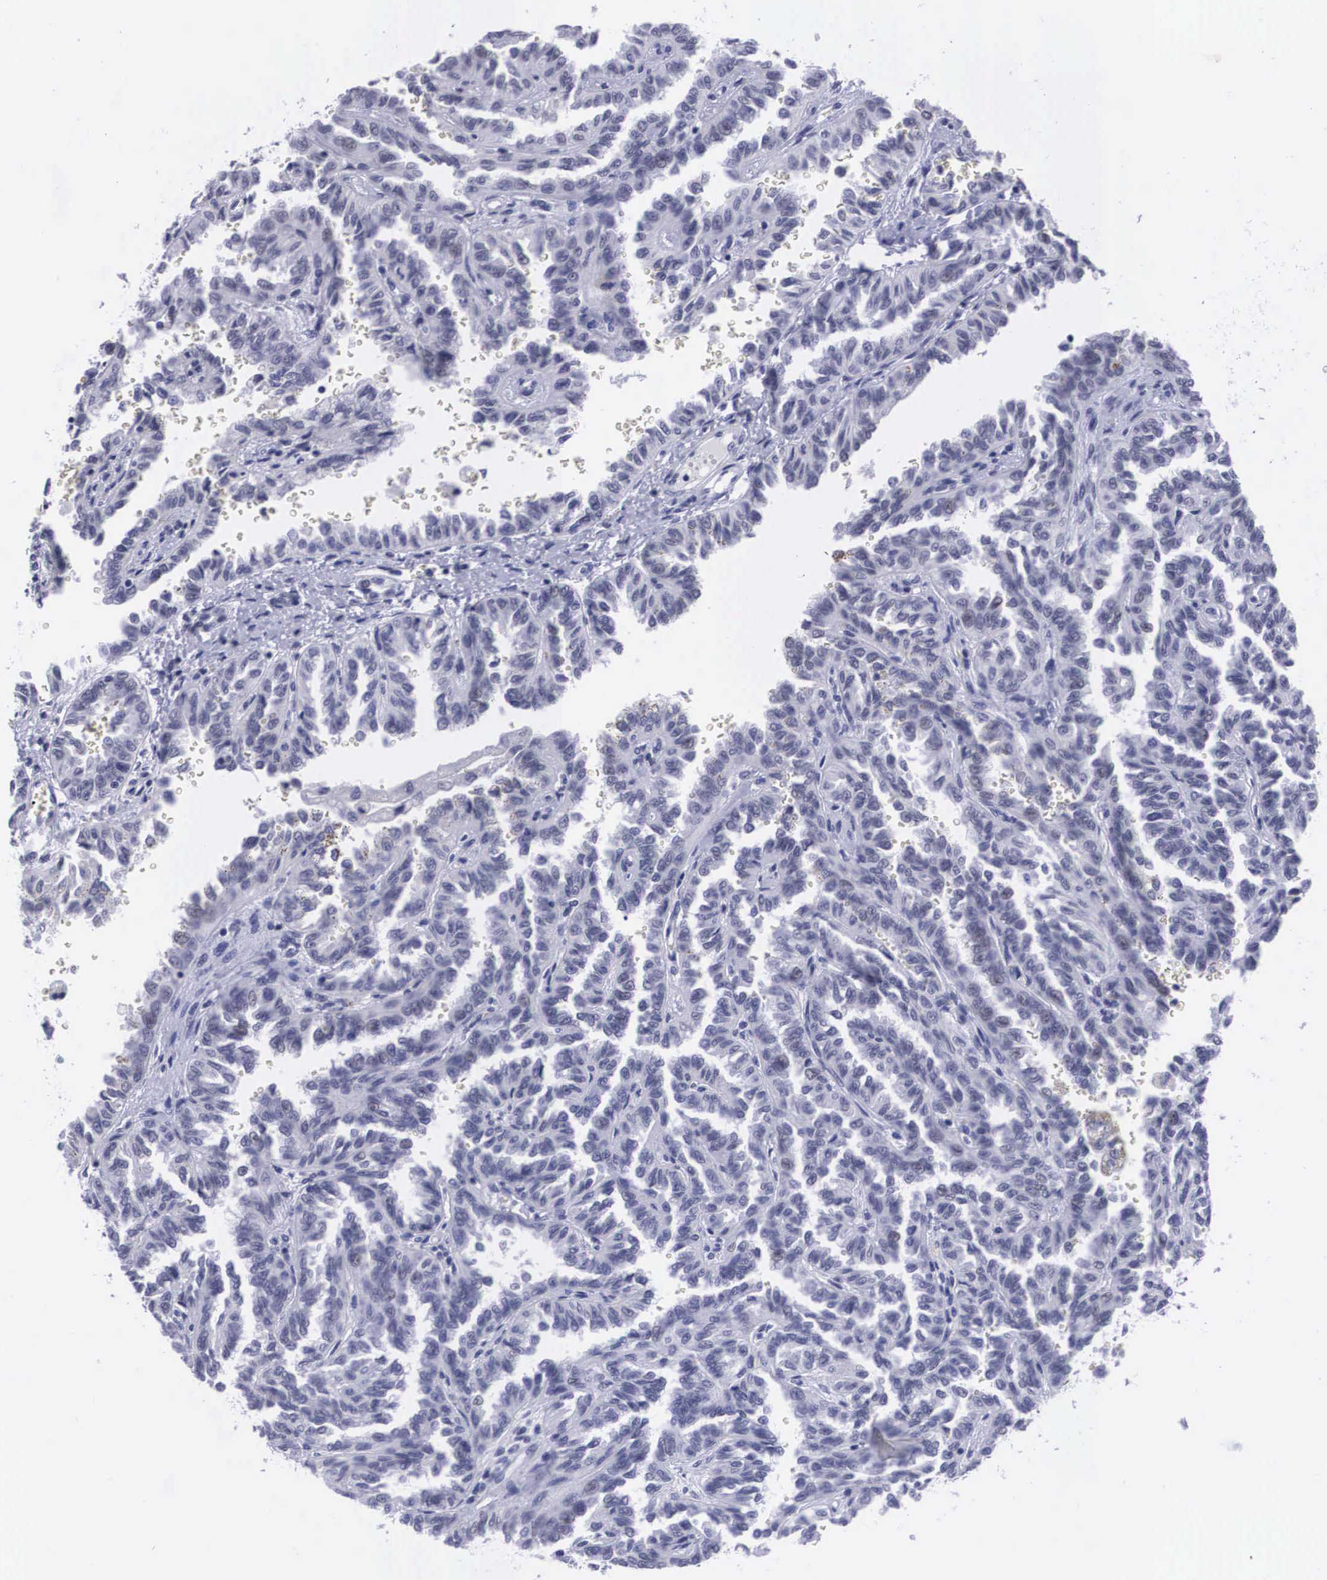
{"staining": {"intensity": "negative", "quantity": "none", "location": "none"}, "tissue": "renal cancer", "cell_type": "Tumor cells", "image_type": "cancer", "snomed": [{"axis": "morphology", "description": "Inflammation, NOS"}, {"axis": "morphology", "description": "Adenocarcinoma, NOS"}, {"axis": "topography", "description": "Kidney"}], "caption": "Renal adenocarcinoma stained for a protein using IHC exhibits no positivity tumor cells.", "gene": "C22orf31", "patient": {"sex": "male", "age": 68}}